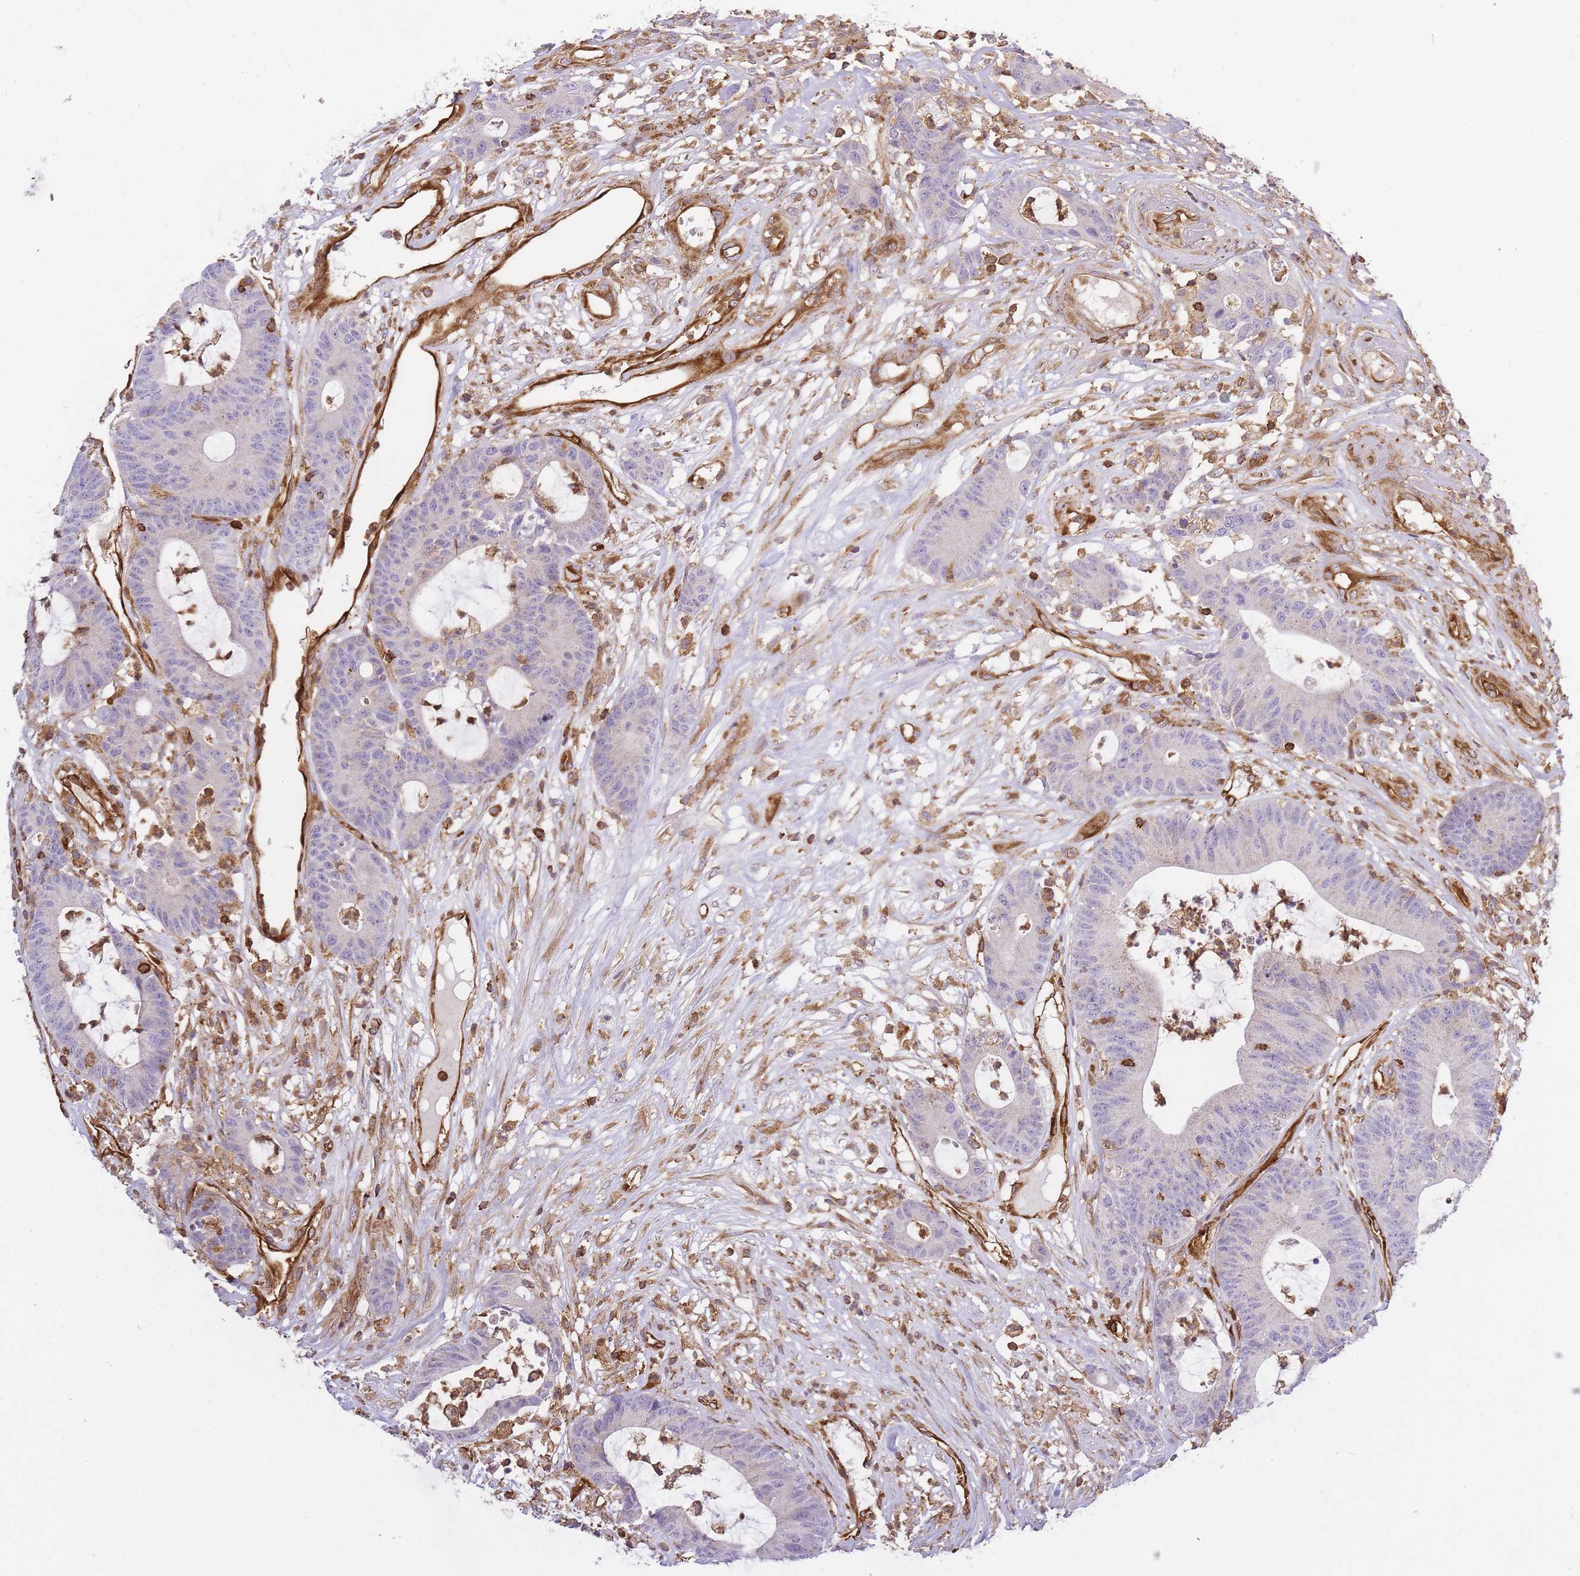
{"staining": {"intensity": "negative", "quantity": "none", "location": "none"}, "tissue": "colorectal cancer", "cell_type": "Tumor cells", "image_type": "cancer", "snomed": [{"axis": "morphology", "description": "Adenocarcinoma, NOS"}, {"axis": "topography", "description": "Colon"}], "caption": "Adenocarcinoma (colorectal) was stained to show a protein in brown. There is no significant positivity in tumor cells. The staining was performed using DAB (3,3'-diaminobenzidine) to visualize the protein expression in brown, while the nuclei were stained in blue with hematoxylin (Magnification: 20x).", "gene": "MSN", "patient": {"sex": "female", "age": 84}}